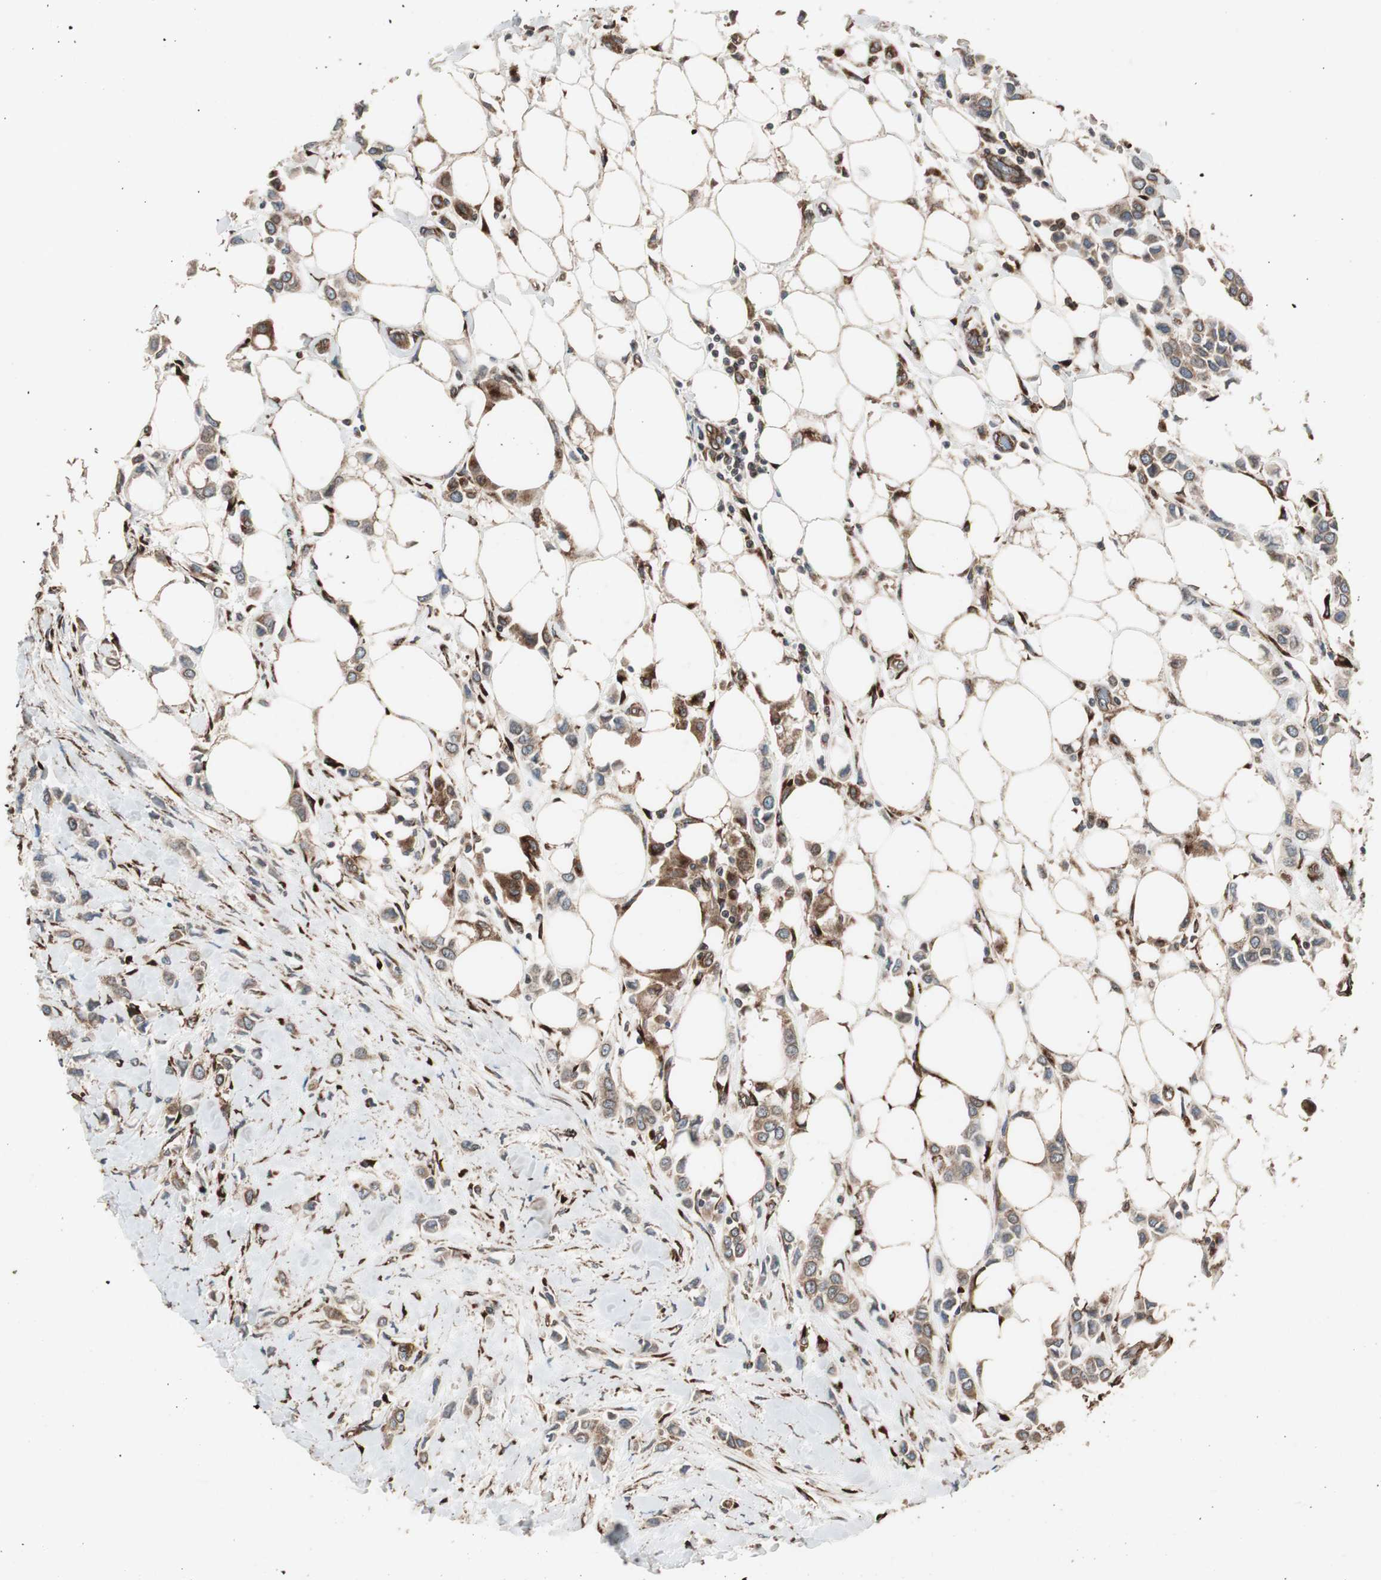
{"staining": {"intensity": "moderate", "quantity": "25%-75%", "location": "cytoplasmic/membranous"}, "tissue": "breast cancer", "cell_type": "Tumor cells", "image_type": "cancer", "snomed": [{"axis": "morphology", "description": "Lobular carcinoma"}, {"axis": "topography", "description": "Breast"}], "caption": "Human breast cancer (lobular carcinoma) stained with a protein marker reveals moderate staining in tumor cells.", "gene": "LZTS1", "patient": {"sex": "female", "age": 51}}